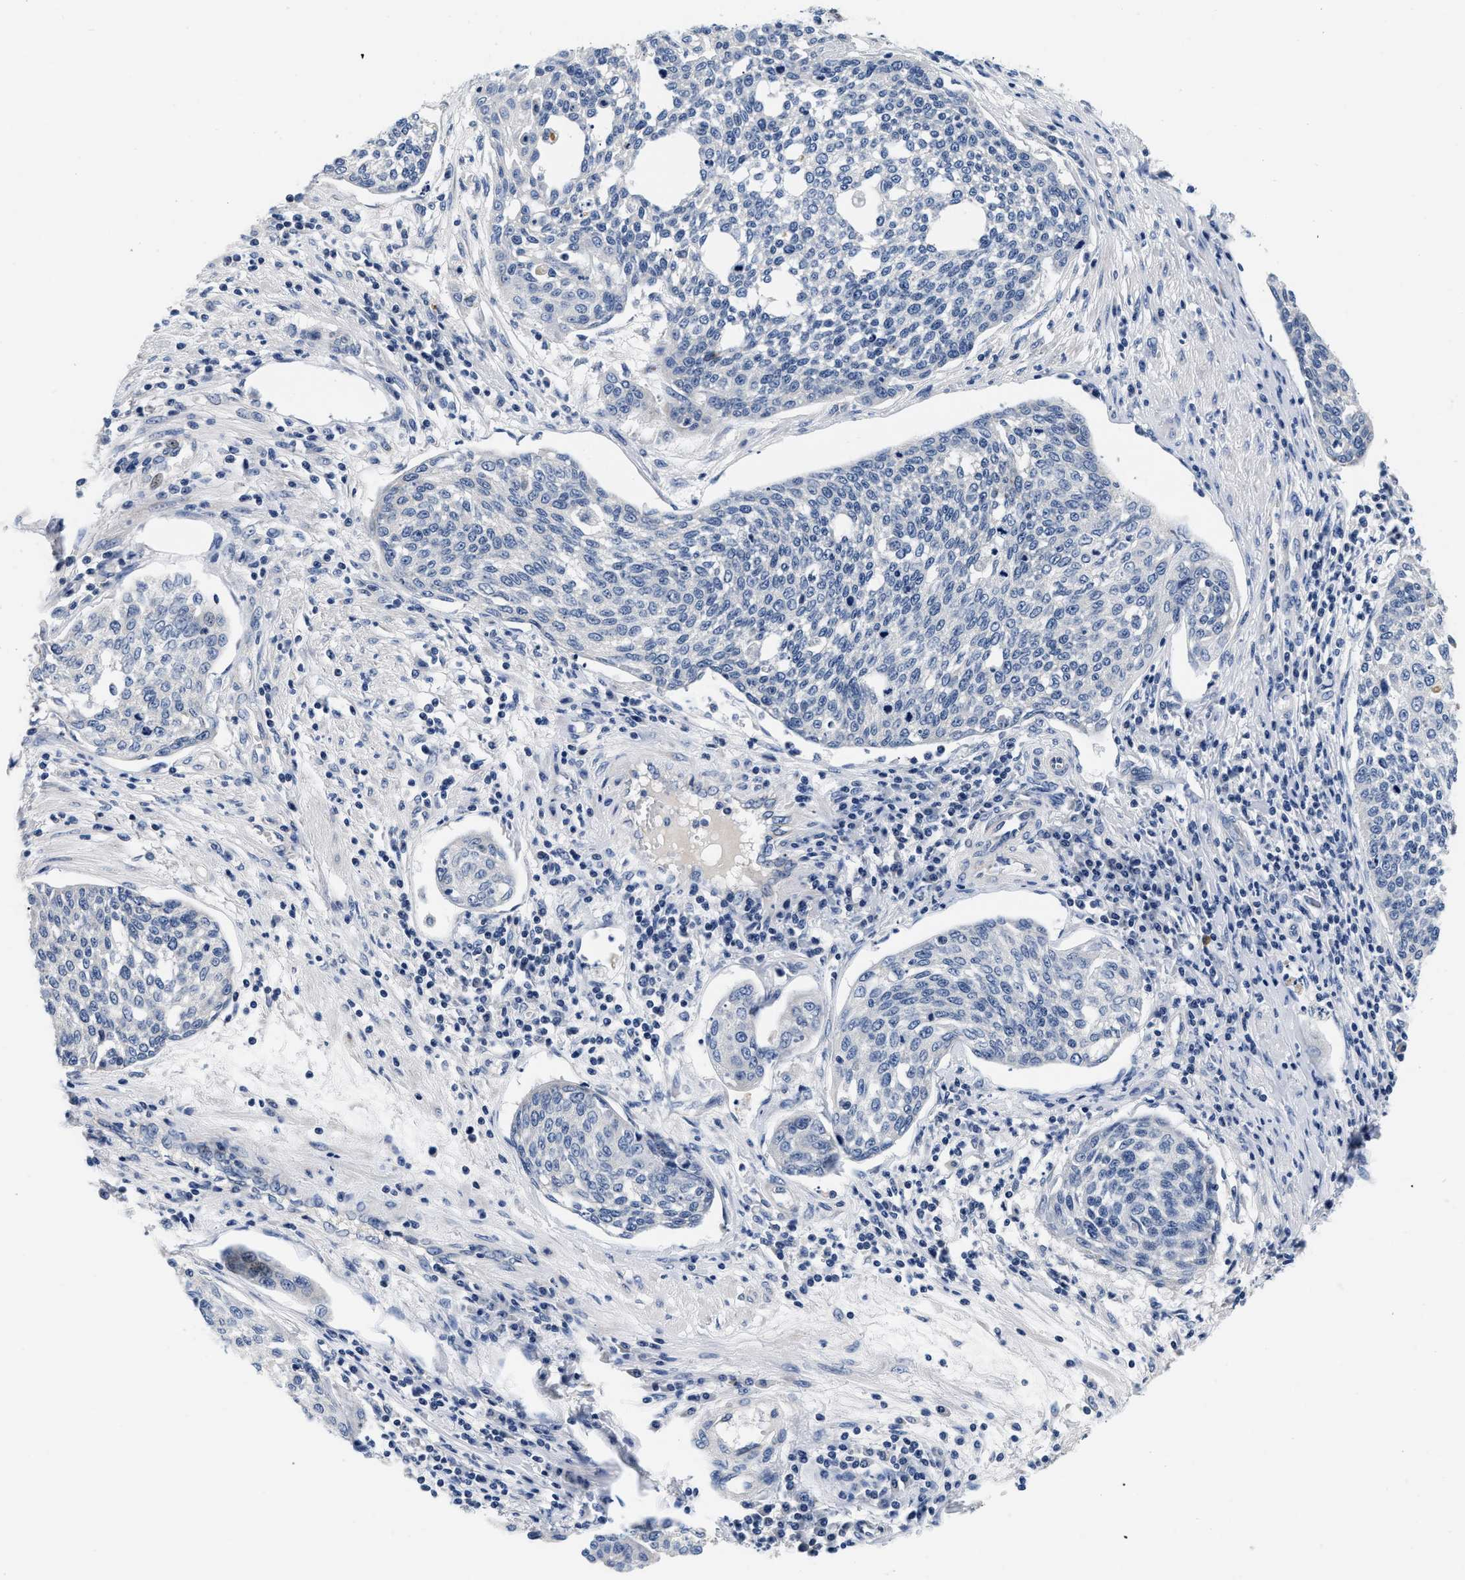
{"staining": {"intensity": "negative", "quantity": "none", "location": "none"}, "tissue": "cervical cancer", "cell_type": "Tumor cells", "image_type": "cancer", "snomed": [{"axis": "morphology", "description": "Squamous cell carcinoma, NOS"}, {"axis": "topography", "description": "Cervix"}], "caption": "Protein analysis of squamous cell carcinoma (cervical) shows no significant staining in tumor cells.", "gene": "PDP1", "patient": {"sex": "female", "age": 34}}